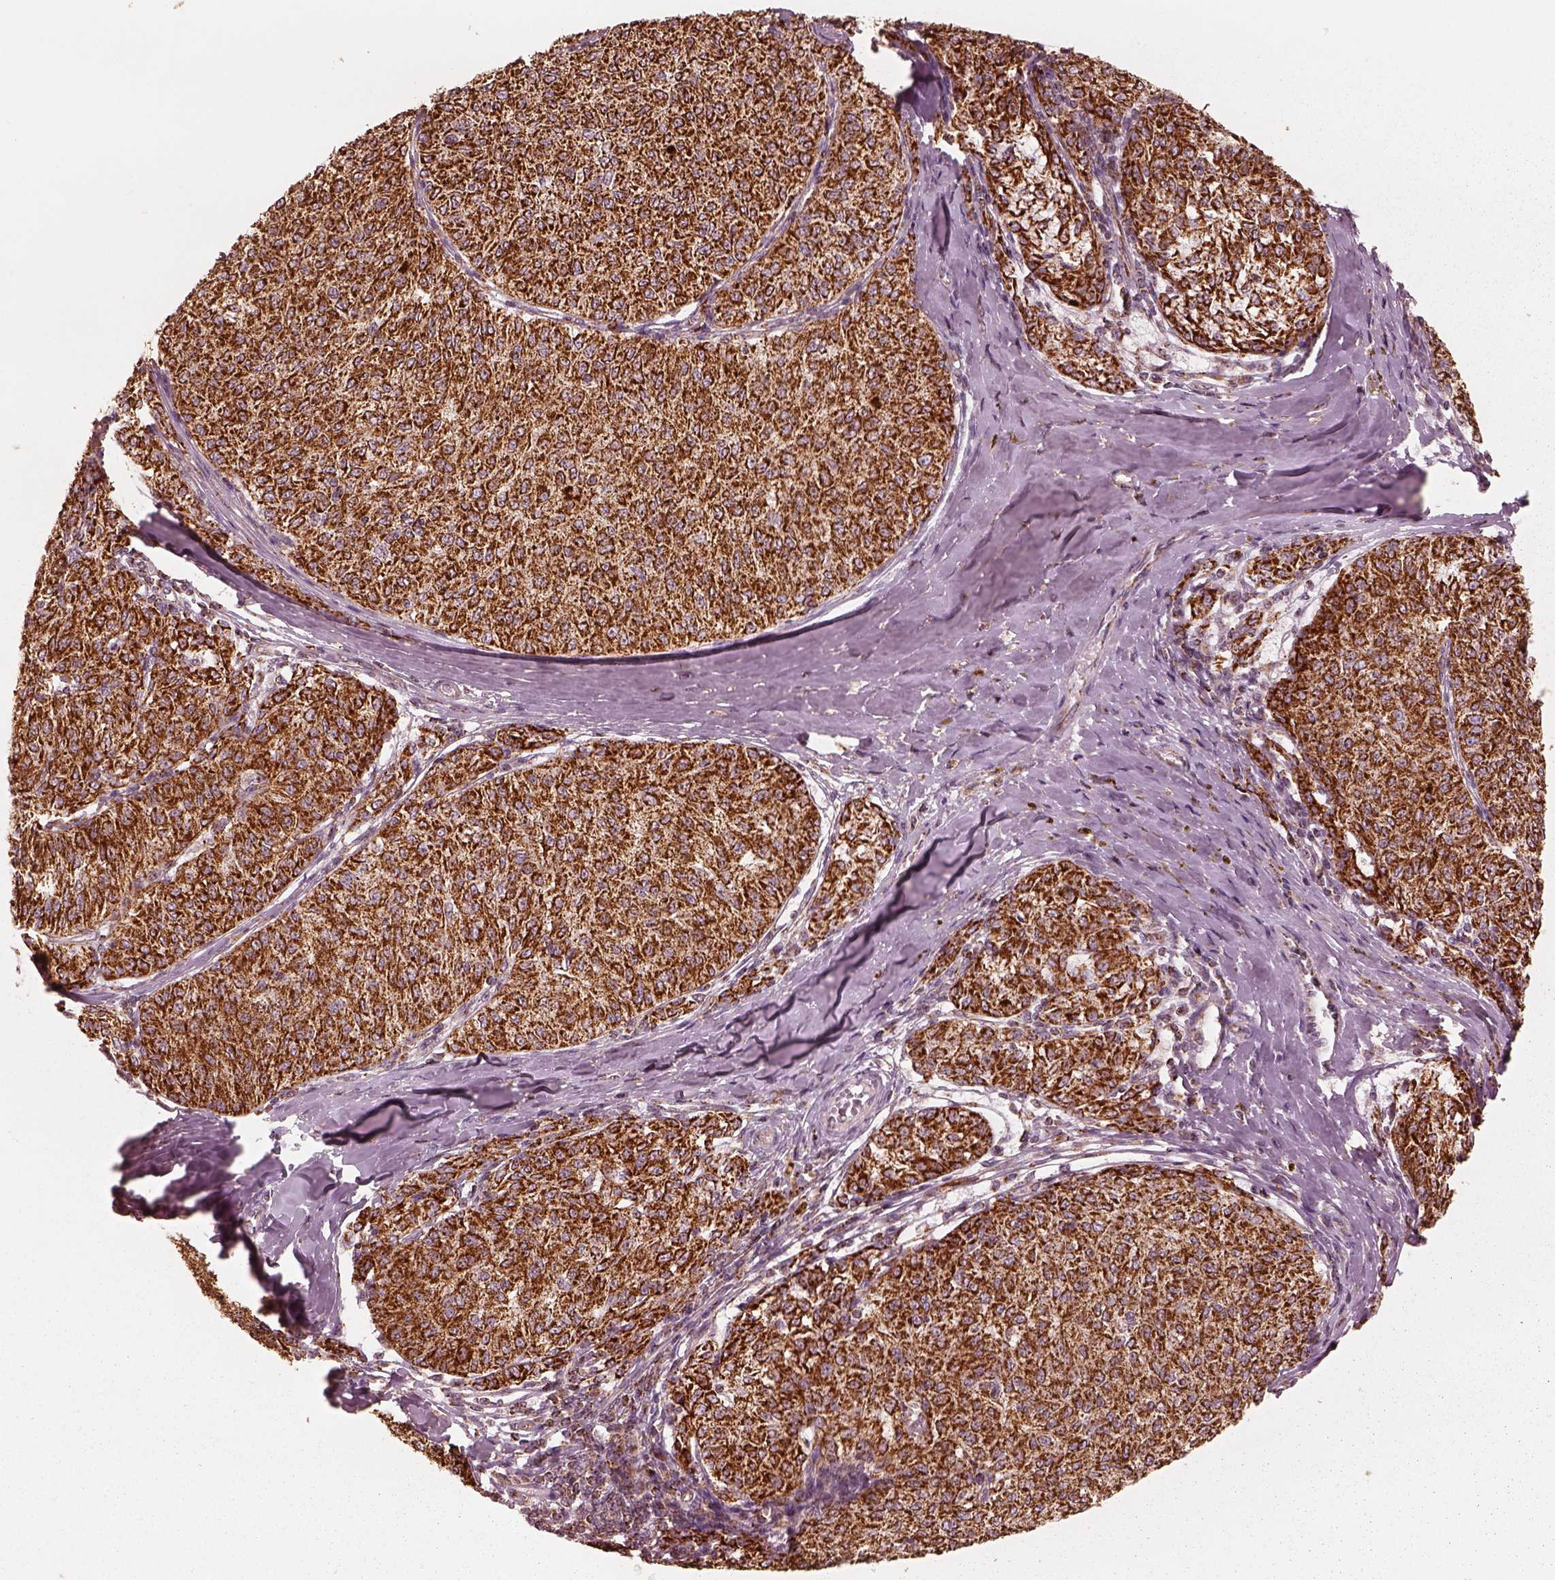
{"staining": {"intensity": "strong", "quantity": ">75%", "location": "cytoplasmic/membranous"}, "tissue": "melanoma", "cell_type": "Tumor cells", "image_type": "cancer", "snomed": [{"axis": "morphology", "description": "Malignant melanoma, NOS"}, {"axis": "topography", "description": "Skin"}], "caption": "Immunohistochemistry photomicrograph of human malignant melanoma stained for a protein (brown), which exhibits high levels of strong cytoplasmic/membranous positivity in approximately >75% of tumor cells.", "gene": "ENTPD6", "patient": {"sex": "female", "age": 72}}